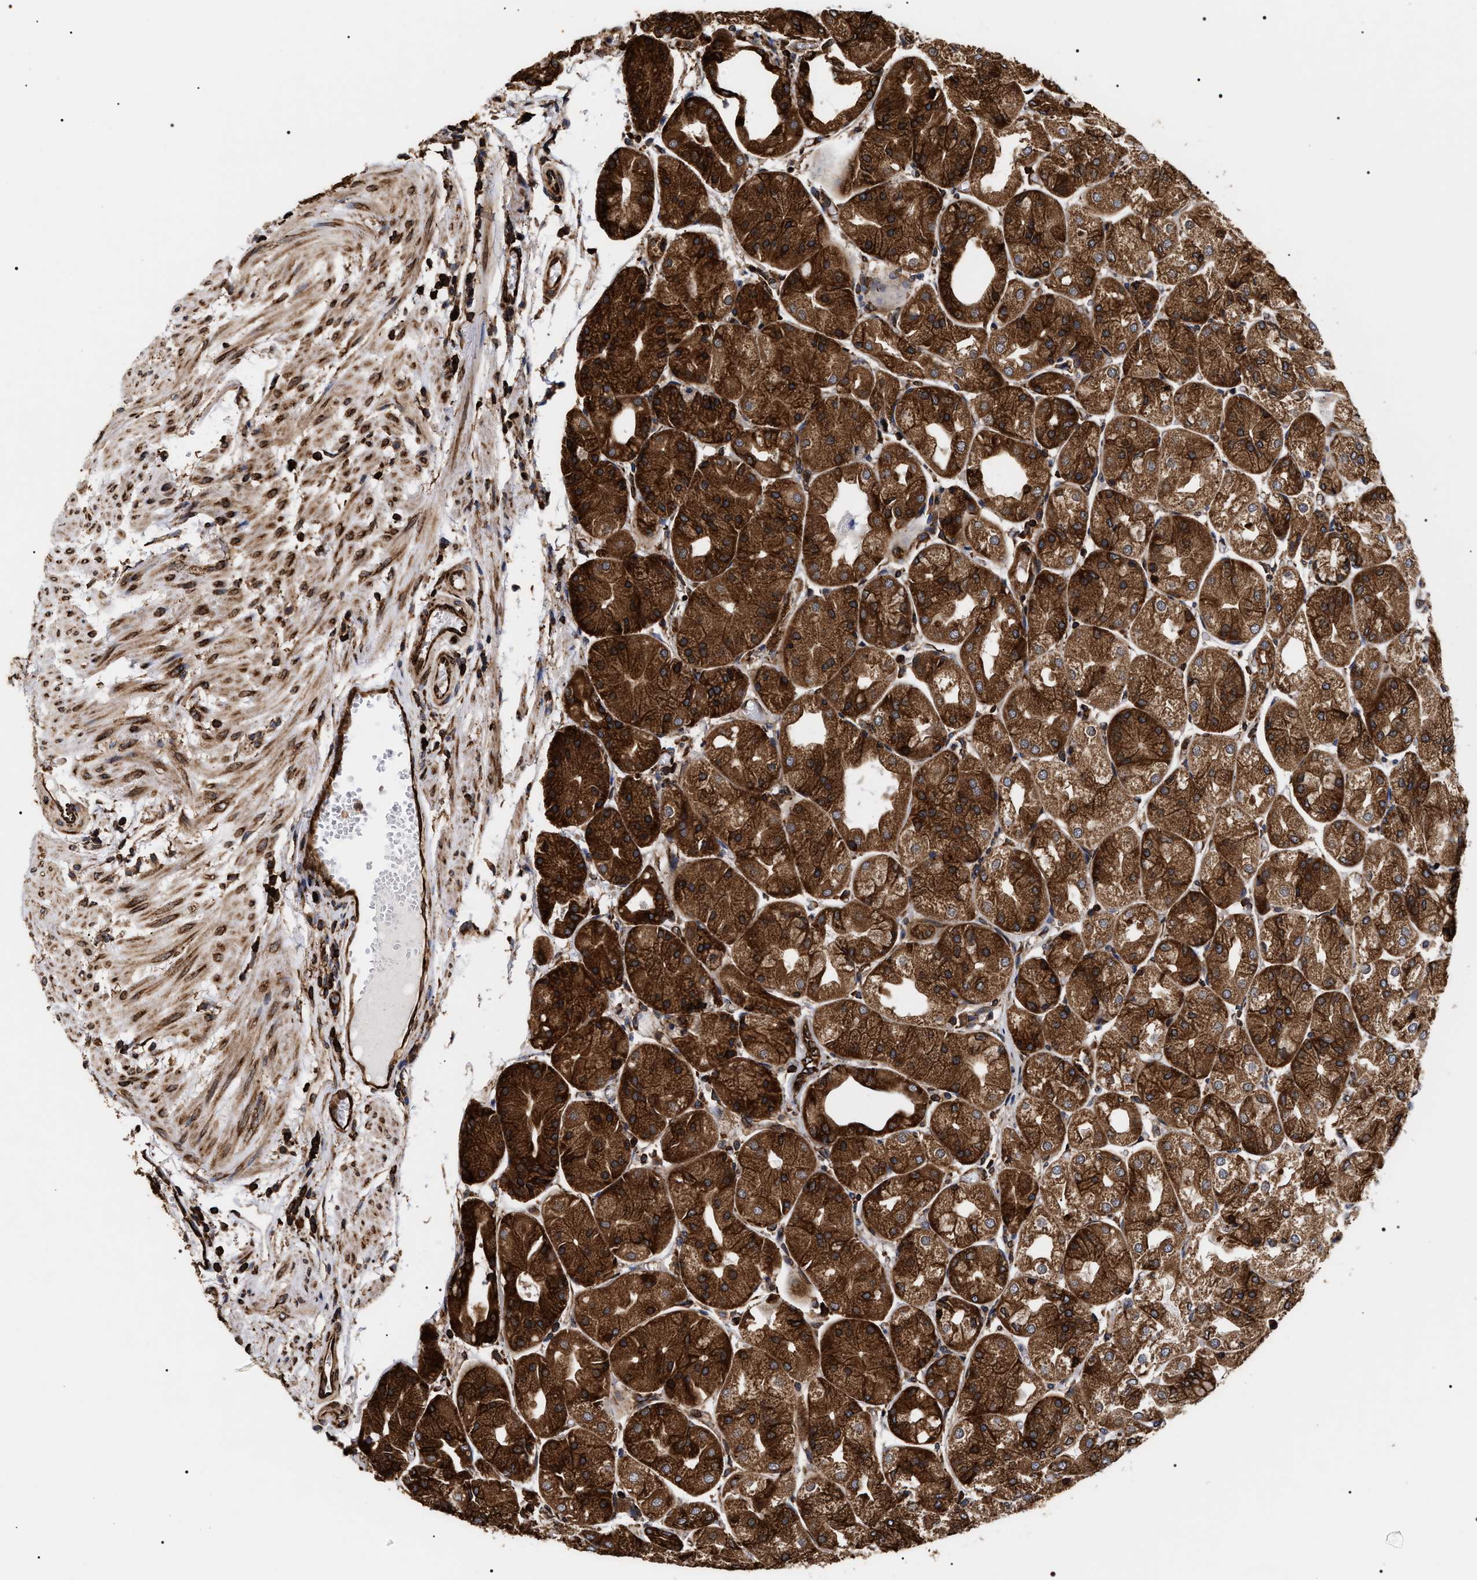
{"staining": {"intensity": "strong", "quantity": ">75%", "location": "cytoplasmic/membranous"}, "tissue": "stomach", "cell_type": "Glandular cells", "image_type": "normal", "snomed": [{"axis": "morphology", "description": "Normal tissue, NOS"}, {"axis": "topography", "description": "Stomach, upper"}], "caption": "Benign stomach reveals strong cytoplasmic/membranous staining in approximately >75% of glandular cells.", "gene": "SERBP1", "patient": {"sex": "male", "age": 72}}